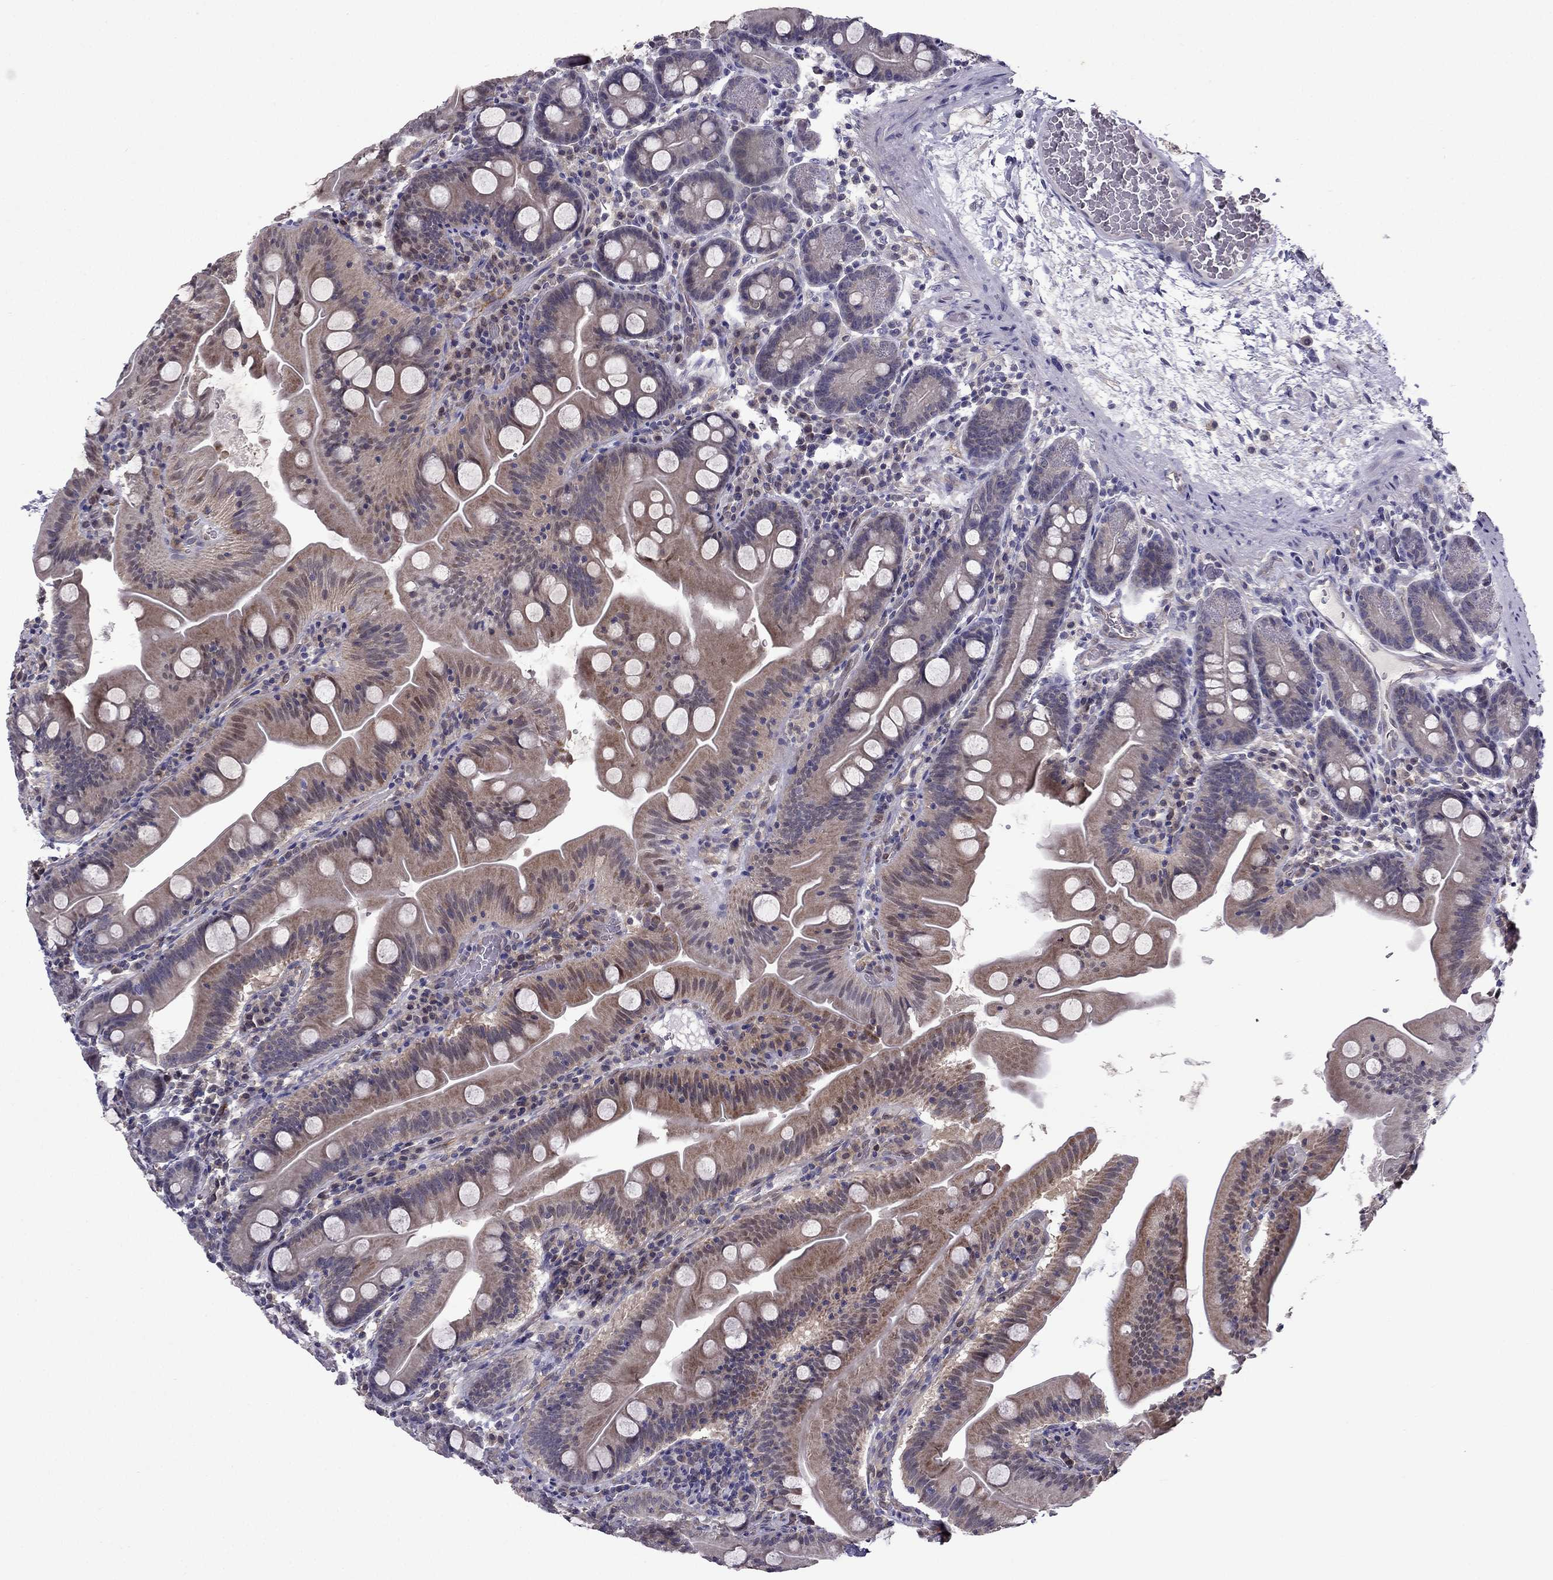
{"staining": {"intensity": "moderate", "quantity": "25%-75%", "location": "cytoplasmic/membranous"}, "tissue": "small intestine", "cell_type": "Glandular cells", "image_type": "normal", "snomed": [{"axis": "morphology", "description": "Normal tissue, NOS"}, {"axis": "topography", "description": "Small intestine"}], "caption": "Immunohistochemistry photomicrograph of unremarkable small intestine: human small intestine stained using immunohistochemistry reveals medium levels of moderate protein expression localized specifically in the cytoplasmic/membranous of glandular cells, appearing as a cytoplasmic/membranous brown color.", "gene": "CDK5", "patient": {"sex": "male", "age": 37}}